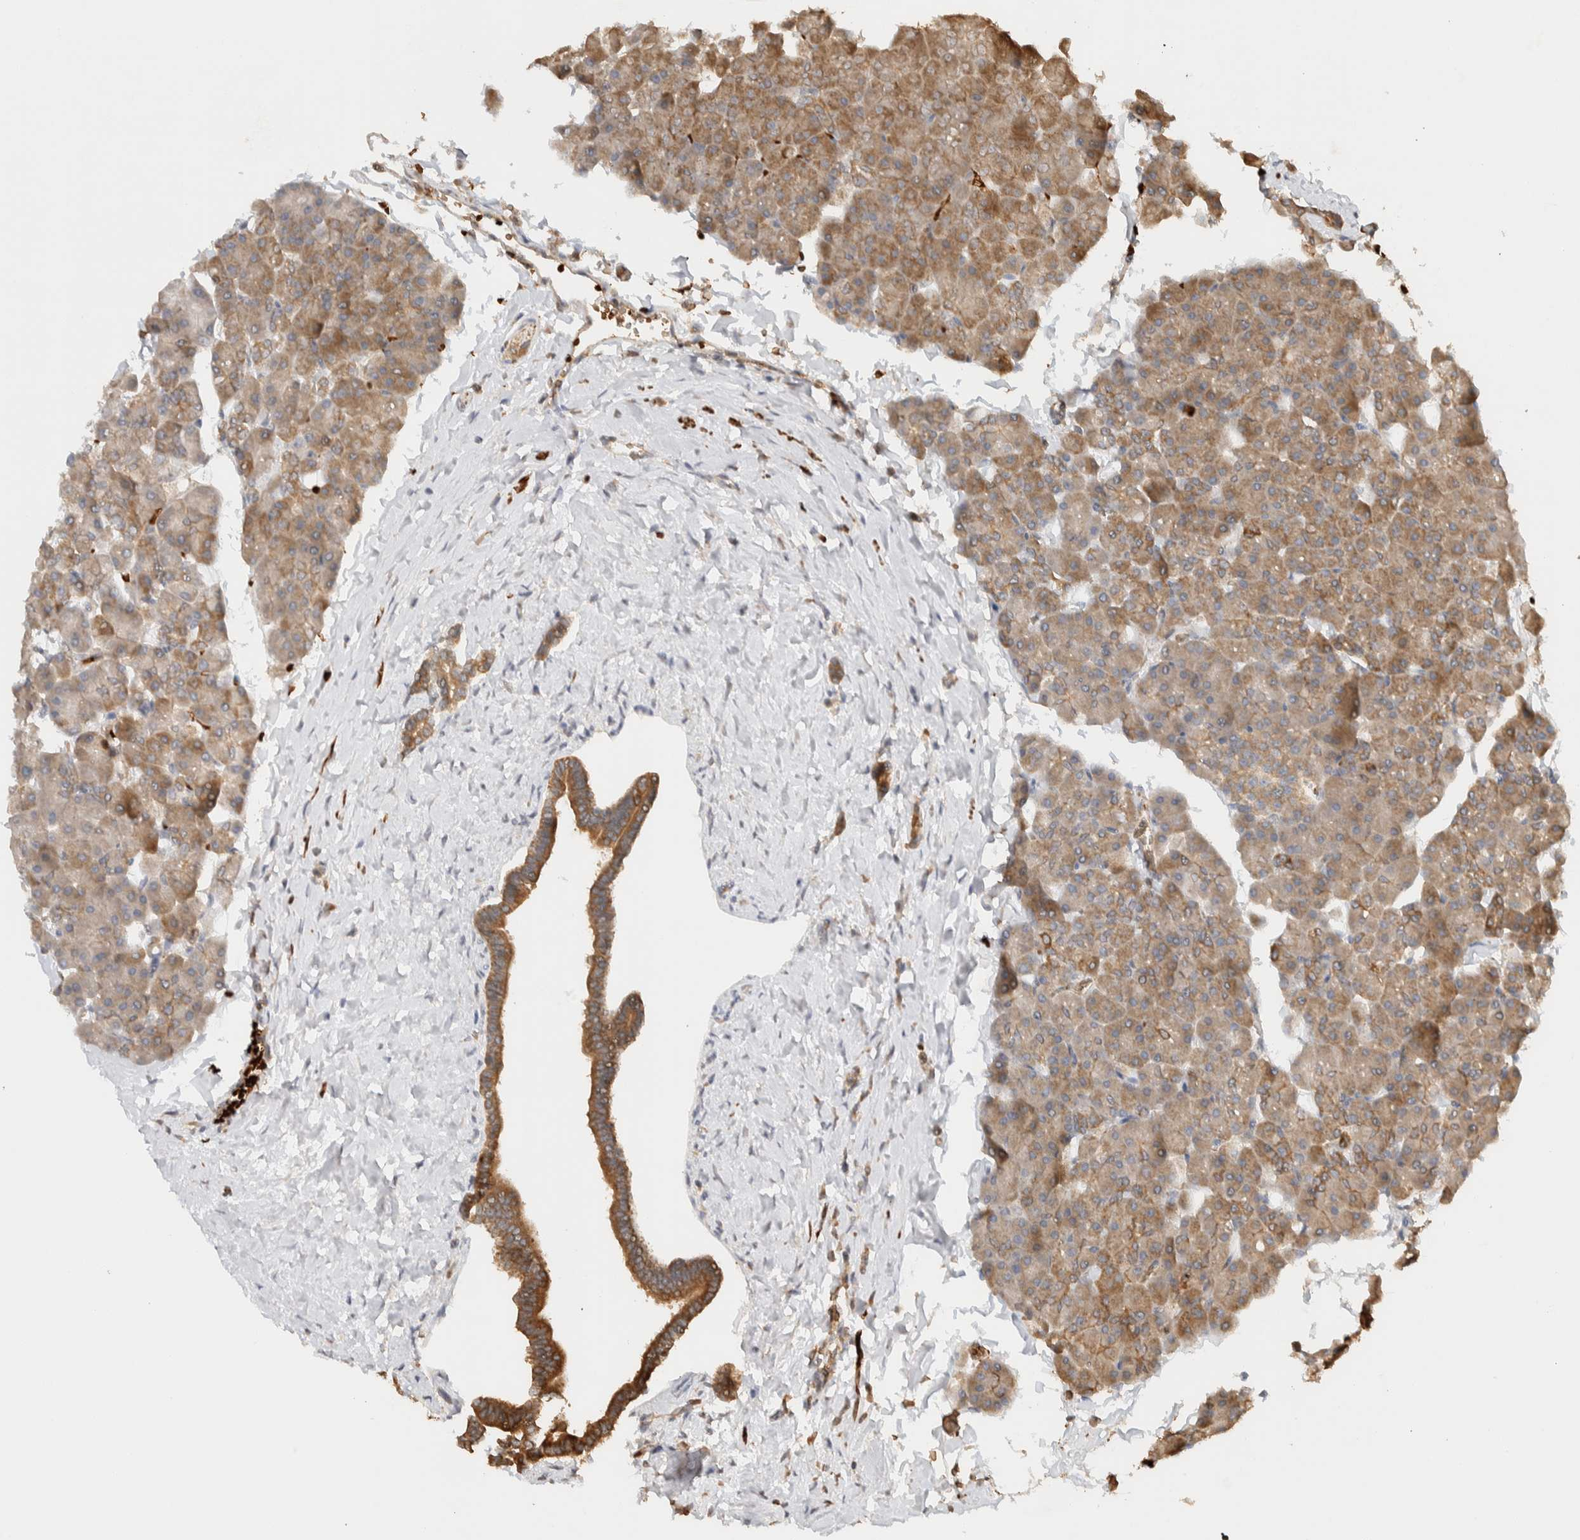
{"staining": {"intensity": "moderate", "quantity": ">75%", "location": "cytoplasmic/membranous"}, "tissue": "pancreas", "cell_type": "Exocrine glandular cells", "image_type": "normal", "snomed": [{"axis": "morphology", "description": "Normal tissue, NOS"}, {"axis": "topography", "description": "Pancreas"}], "caption": "Moderate cytoplasmic/membranous expression is present in about >75% of exocrine glandular cells in unremarkable pancreas.", "gene": "TTI2", "patient": {"sex": "male", "age": 35}}